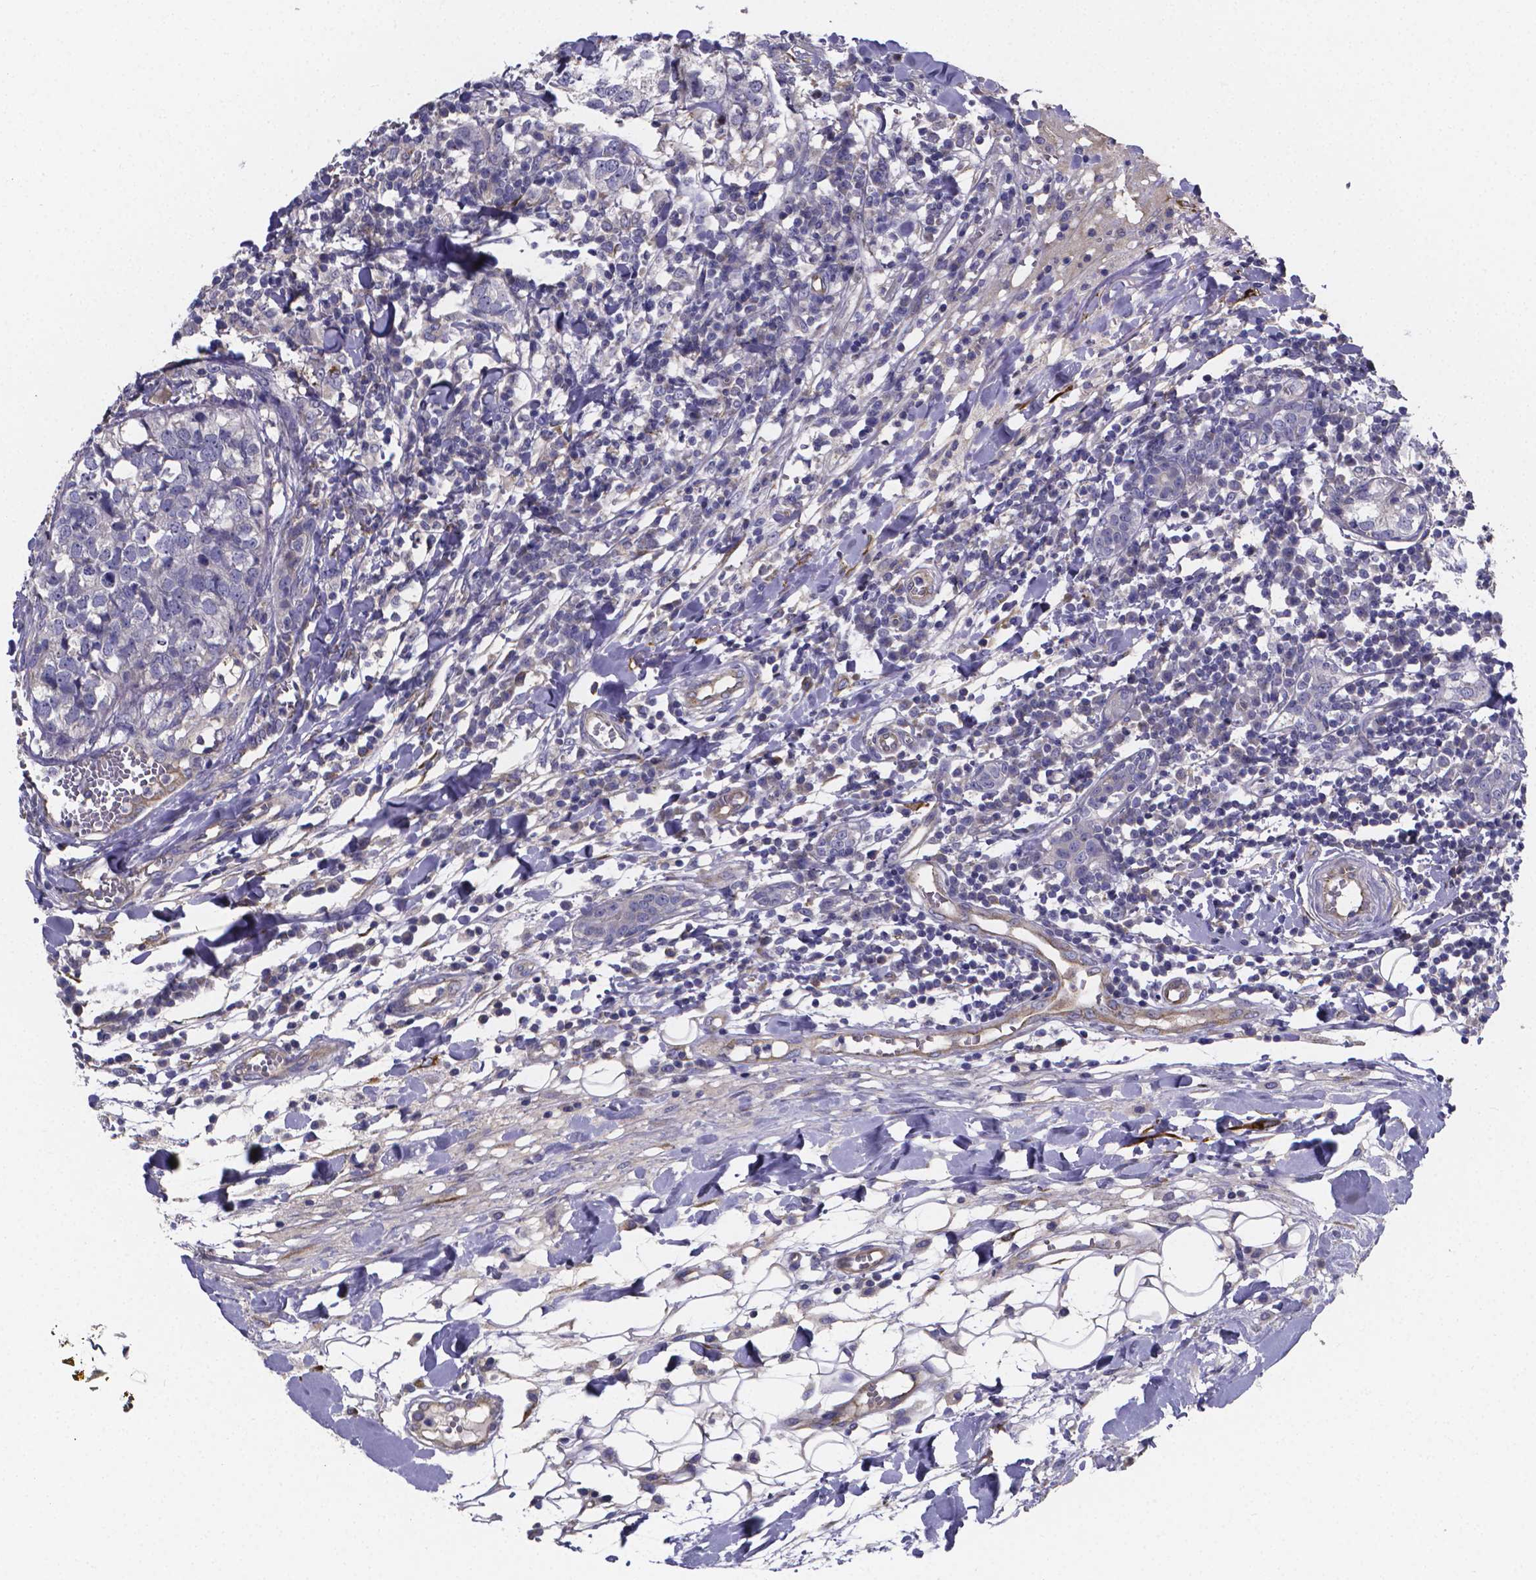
{"staining": {"intensity": "negative", "quantity": "none", "location": "none"}, "tissue": "breast cancer", "cell_type": "Tumor cells", "image_type": "cancer", "snomed": [{"axis": "morphology", "description": "Duct carcinoma"}, {"axis": "topography", "description": "Breast"}], "caption": "Immunohistochemical staining of breast cancer (infiltrating ductal carcinoma) reveals no significant positivity in tumor cells. (Immunohistochemistry, brightfield microscopy, high magnification).", "gene": "SFRP4", "patient": {"sex": "female", "age": 30}}